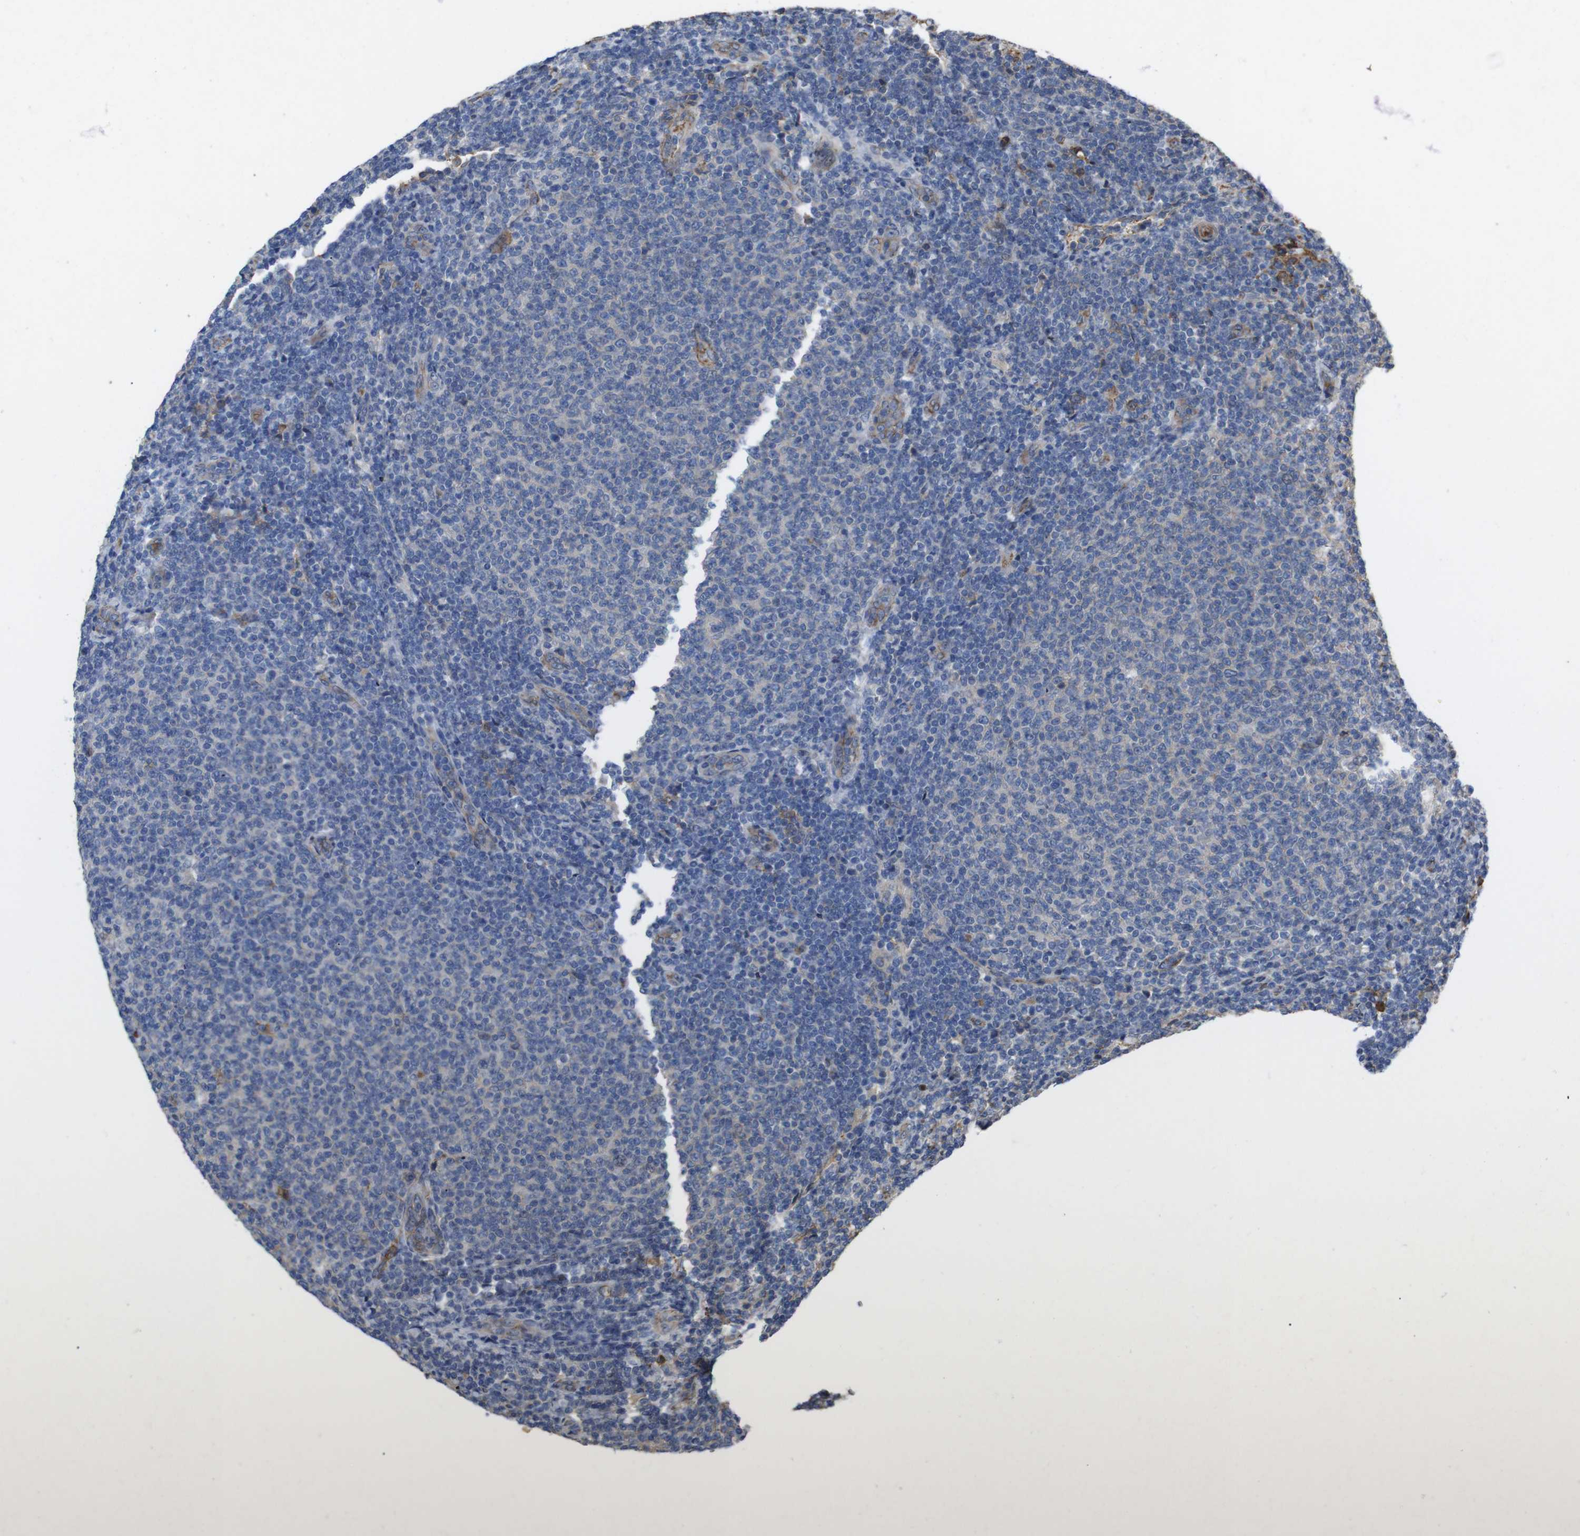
{"staining": {"intensity": "negative", "quantity": "none", "location": "none"}, "tissue": "lymphoma", "cell_type": "Tumor cells", "image_type": "cancer", "snomed": [{"axis": "morphology", "description": "Malignant lymphoma, non-Hodgkin's type, Low grade"}, {"axis": "topography", "description": "Lymph node"}], "caption": "IHC of low-grade malignant lymphoma, non-Hodgkin's type displays no staining in tumor cells.", "gene": "SPTB", "patient": {"sex": "male", "age": 66}}